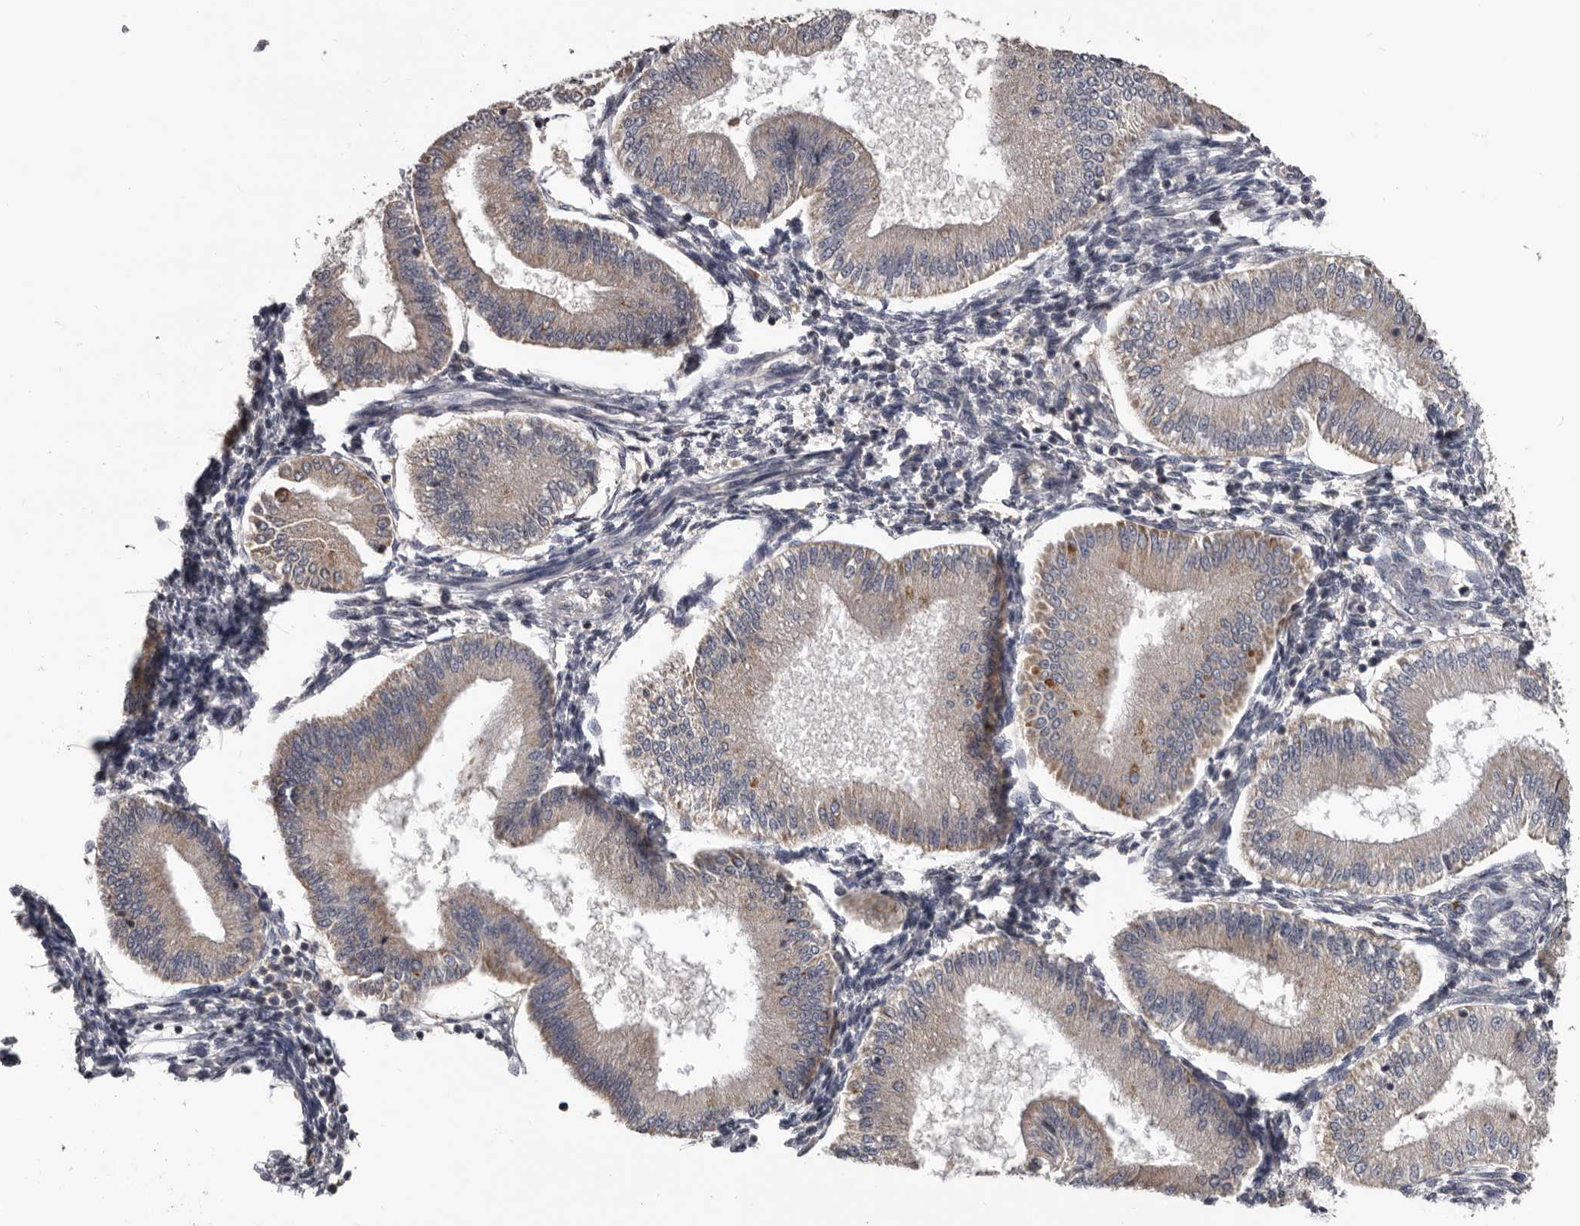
{"staining": {"intensity": "negative", "quantity": "none", "location": "none"}, "tissue": "endometrium", "cell_type": "Cells in endometrial stroma", "image_type": "normal", "snomed": [{"axis": "morphology", "description": "Normal tissue, NOS"}, {"axis": "topography", "description": "Endometrium"}], "caption": "Micrograph shows no significant protein expression in cells in endometrial stroma of benign endometrium.", "gene": "ALDH5A1", "patient": {"sex": "female", "age": 39}}